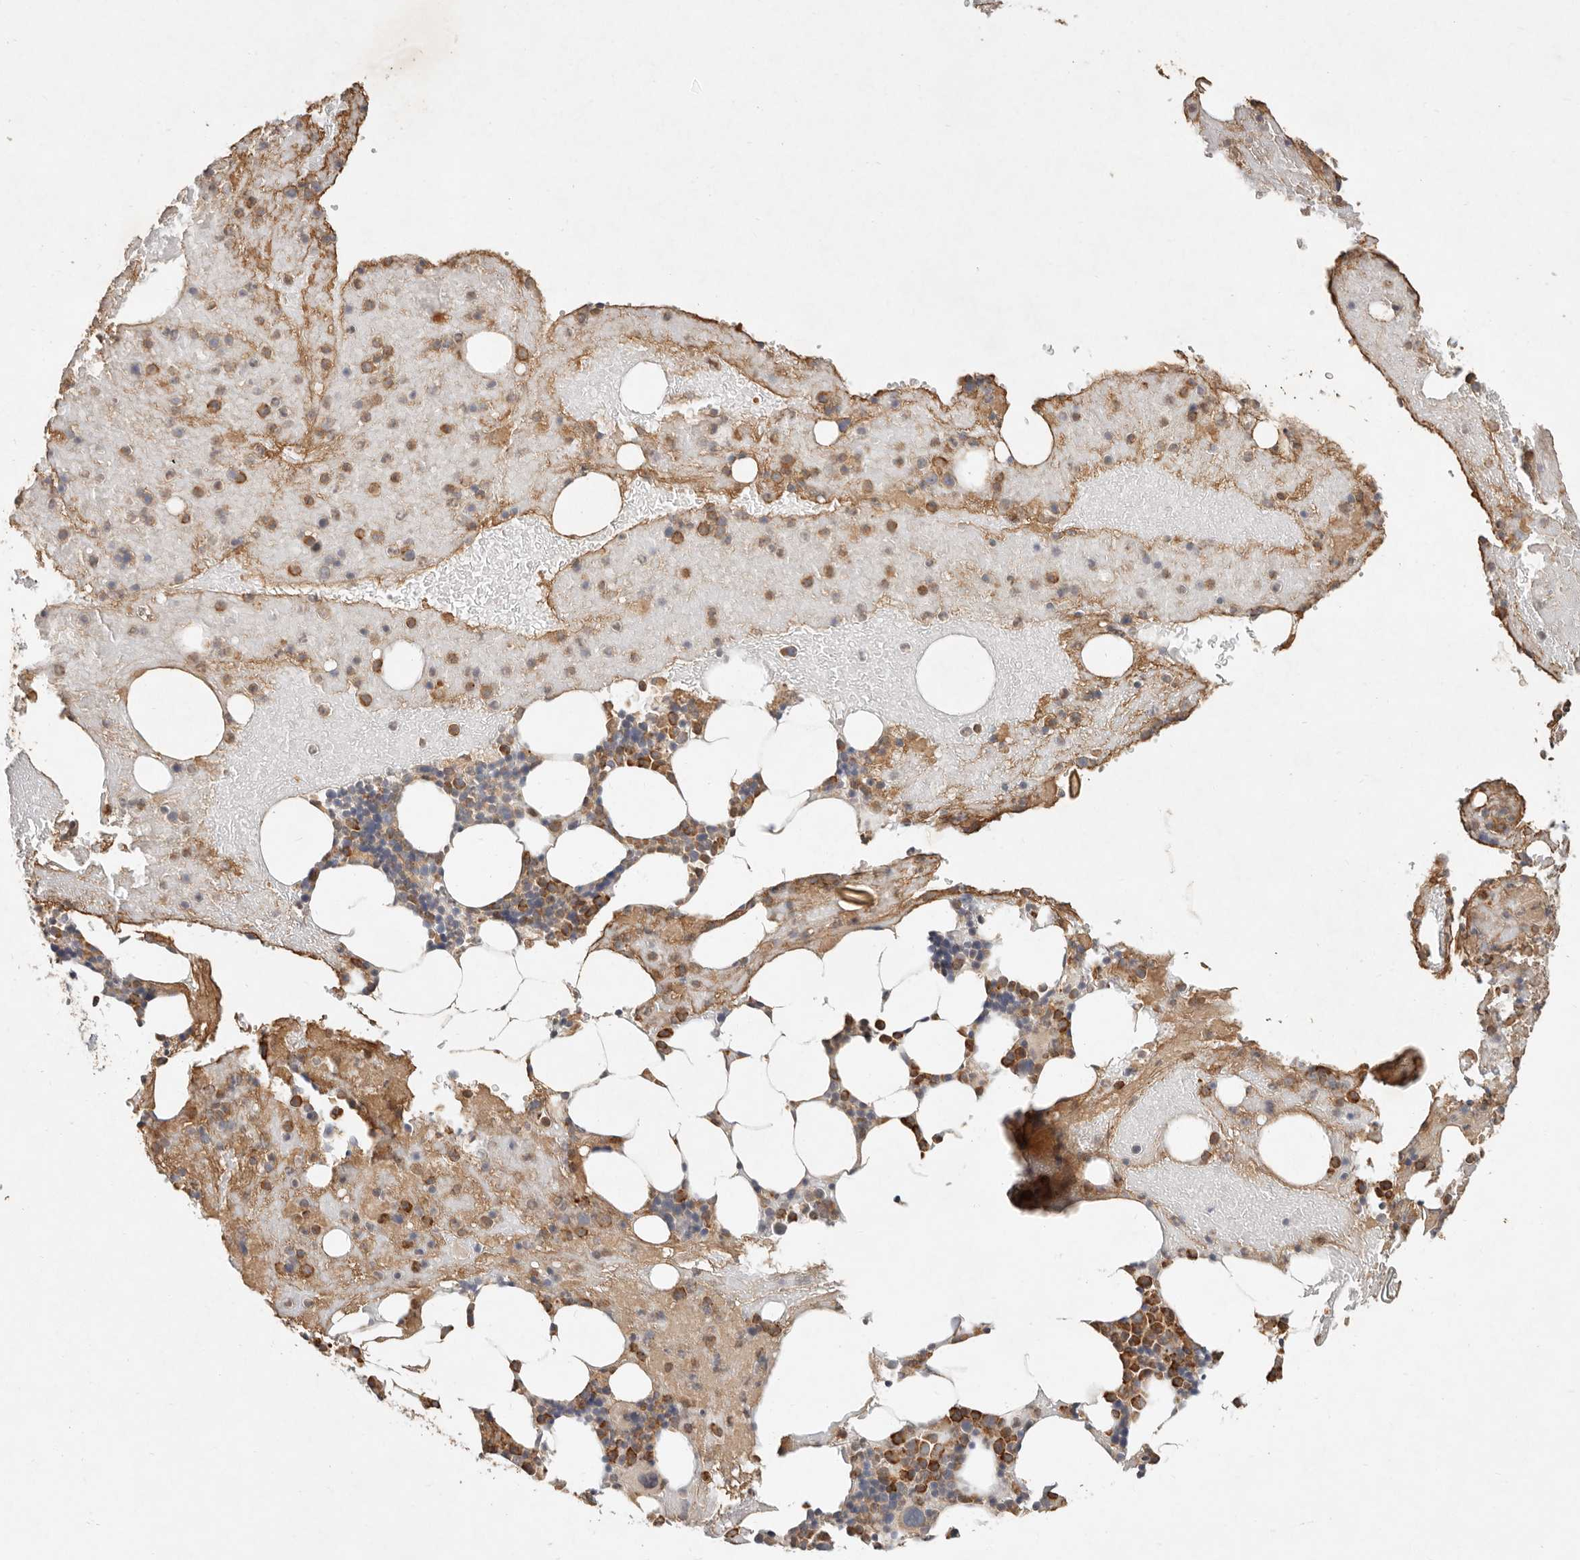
{"staining": {"intensity": "moderate", "quantity": "25%-75%", "location": "cytoplasmic/membranous"}, "tissue": "bone marrow", "cell_type": "Hematopoietic cells", "image_type": "normal", "snomed": [{"axis": "morphology", "description": "Normal tissue, NOS"}, {"axis": "topography", "description": "Bone marrow"}], "caption": "Immunohistochemical staining of unremarkable human bone marrow exhibits moderate cytoplasmic/membranous protein staining in about 25%-75% of hematopoietic cells. (Stains: DAB (3,3'-diaminobenzidine) in brown, nuclei in blue, Microscopy: brightfield microscopy at high magnification).", "gene": "ARHGEF10L", "patient": {"sex": "female", "age": 54}}